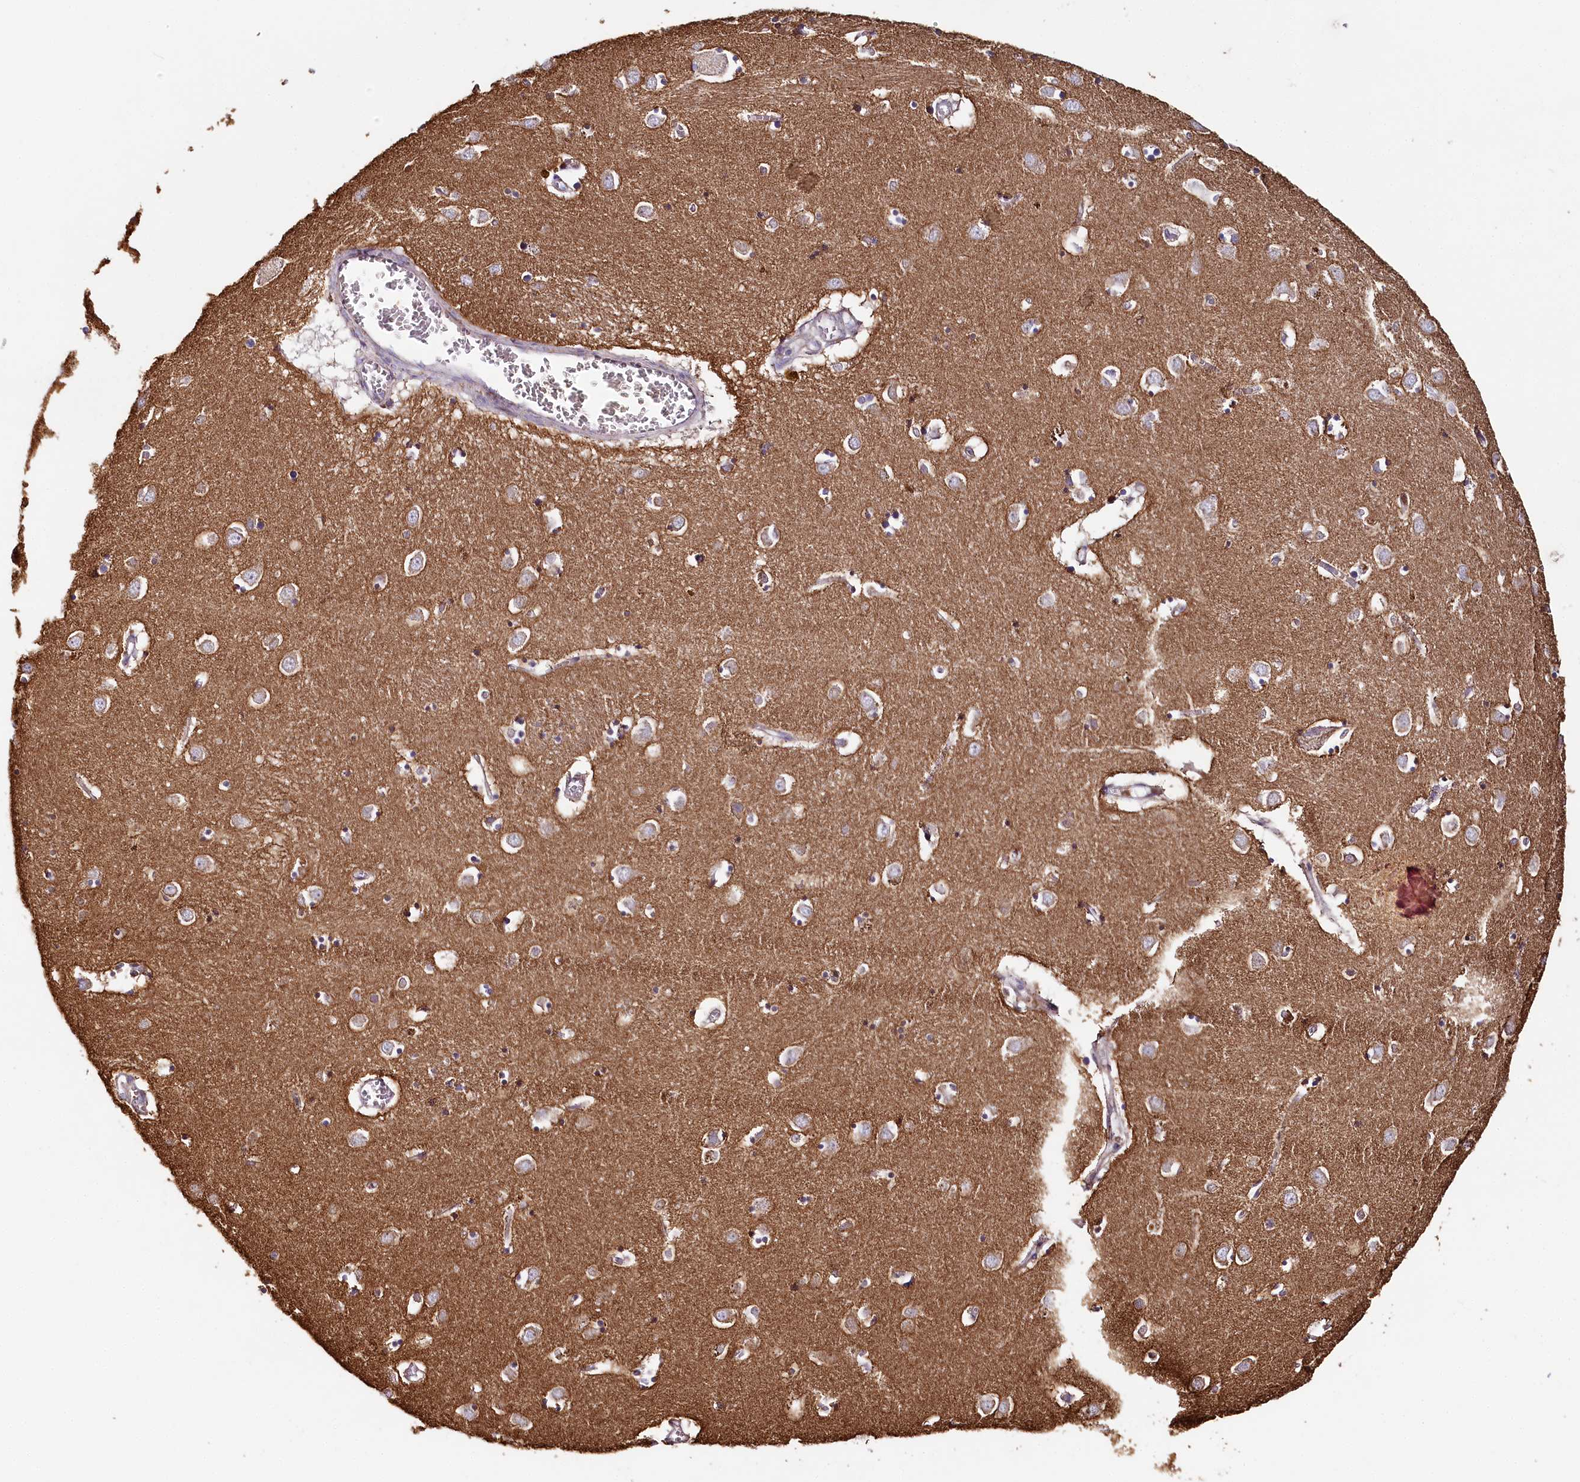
{"staining": {"intensity": "weak", "quantity": "<25%", "location": "cytoplasmic/membranous"}, "tissue": "caudate", "cell_type": "Glial cells", "image_type": "normal", "snomed": [{"axis": "morphology", "description": "Normal tissue, NOS"}, {"axis": "topography", "description": "Lateral ventricle wall"}], "caption": "The image demonstrates no staining of glial cells in benign caudate. (DAB (3,3'-diaminobenzidine) immunohistochemistry, high magnification).", "gene": "MMP25", "patient": {"sex": "male", "age": 70}}